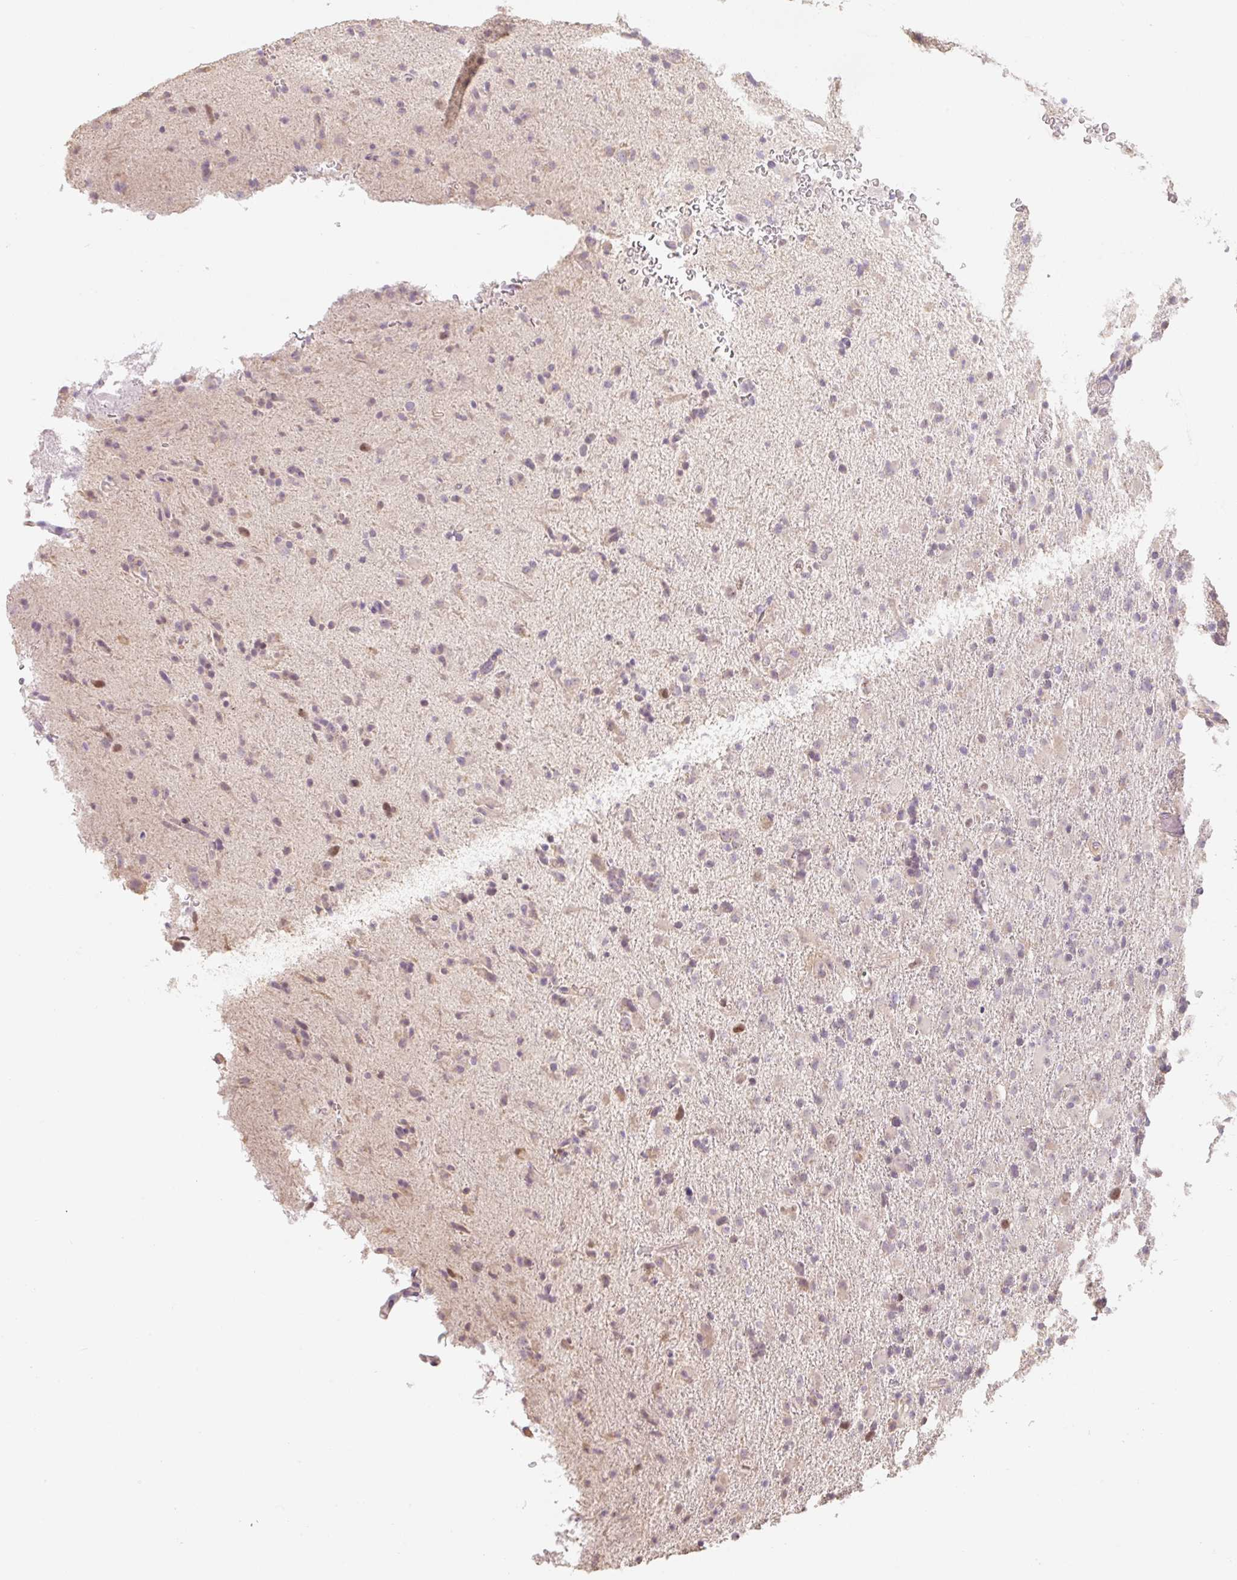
{"staining": {"intensity": "weak", "quantity": "25%-75%", "location": "cytoplasmic/membranous,nuclear"}, "tissue": "glioma", "cell_type": "Tumor cells", "image_type": "cancer", "snomed": [{"axis": "morphology", "description": "Glioma, malignant, Low grade"}, {"axis": "topography", "description": "Brain"}], "caption": "A brown stain highlights weak cytoplasmic/membranous and nuclear expression of a protein in human malignant glioma (low-grade) tumor cells.", "gene": "MIA2", "patient": {"sex": "male", "age": 65}}